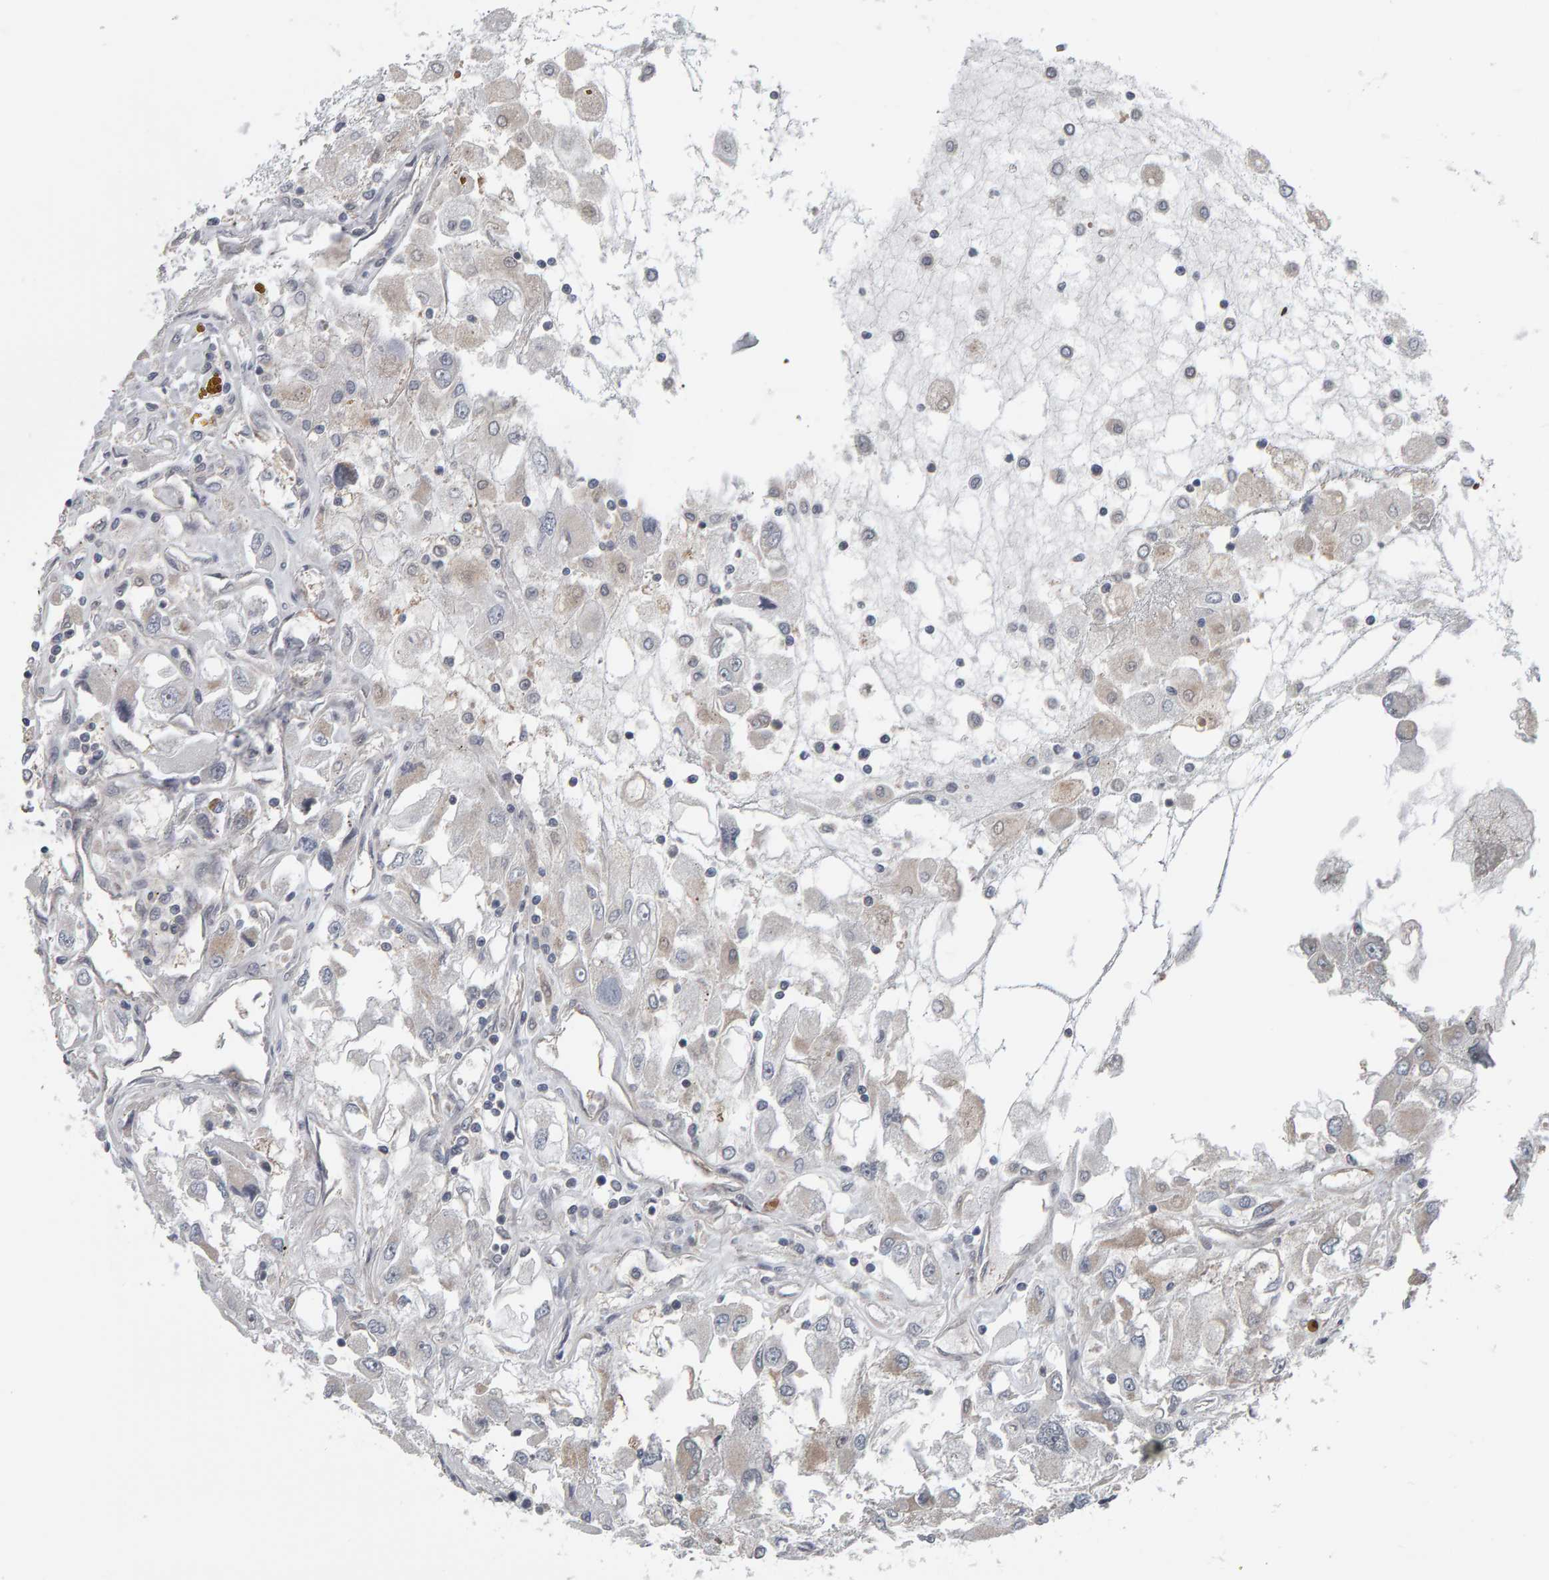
{"staining": {"intensity": "weak", "quantity": ">75%", "location": "cytoplasmic/membranous"}, "tissue": "renal cancer", "cell_type": "Tumor cells", "image_type": "cancer", "snomed": [{"axis": "morphology", "description": "Adenocarcinoma, NOS"}, {"axis": "topography", "description": "Kidney"}], "caption": "Protein expression analysis of renal cancer reveals weak cytoplasmic/membranous expression in approximately >75% of tumor cells.", "gene": "COASY", "patient": {"sex": "female", "age": 52}}